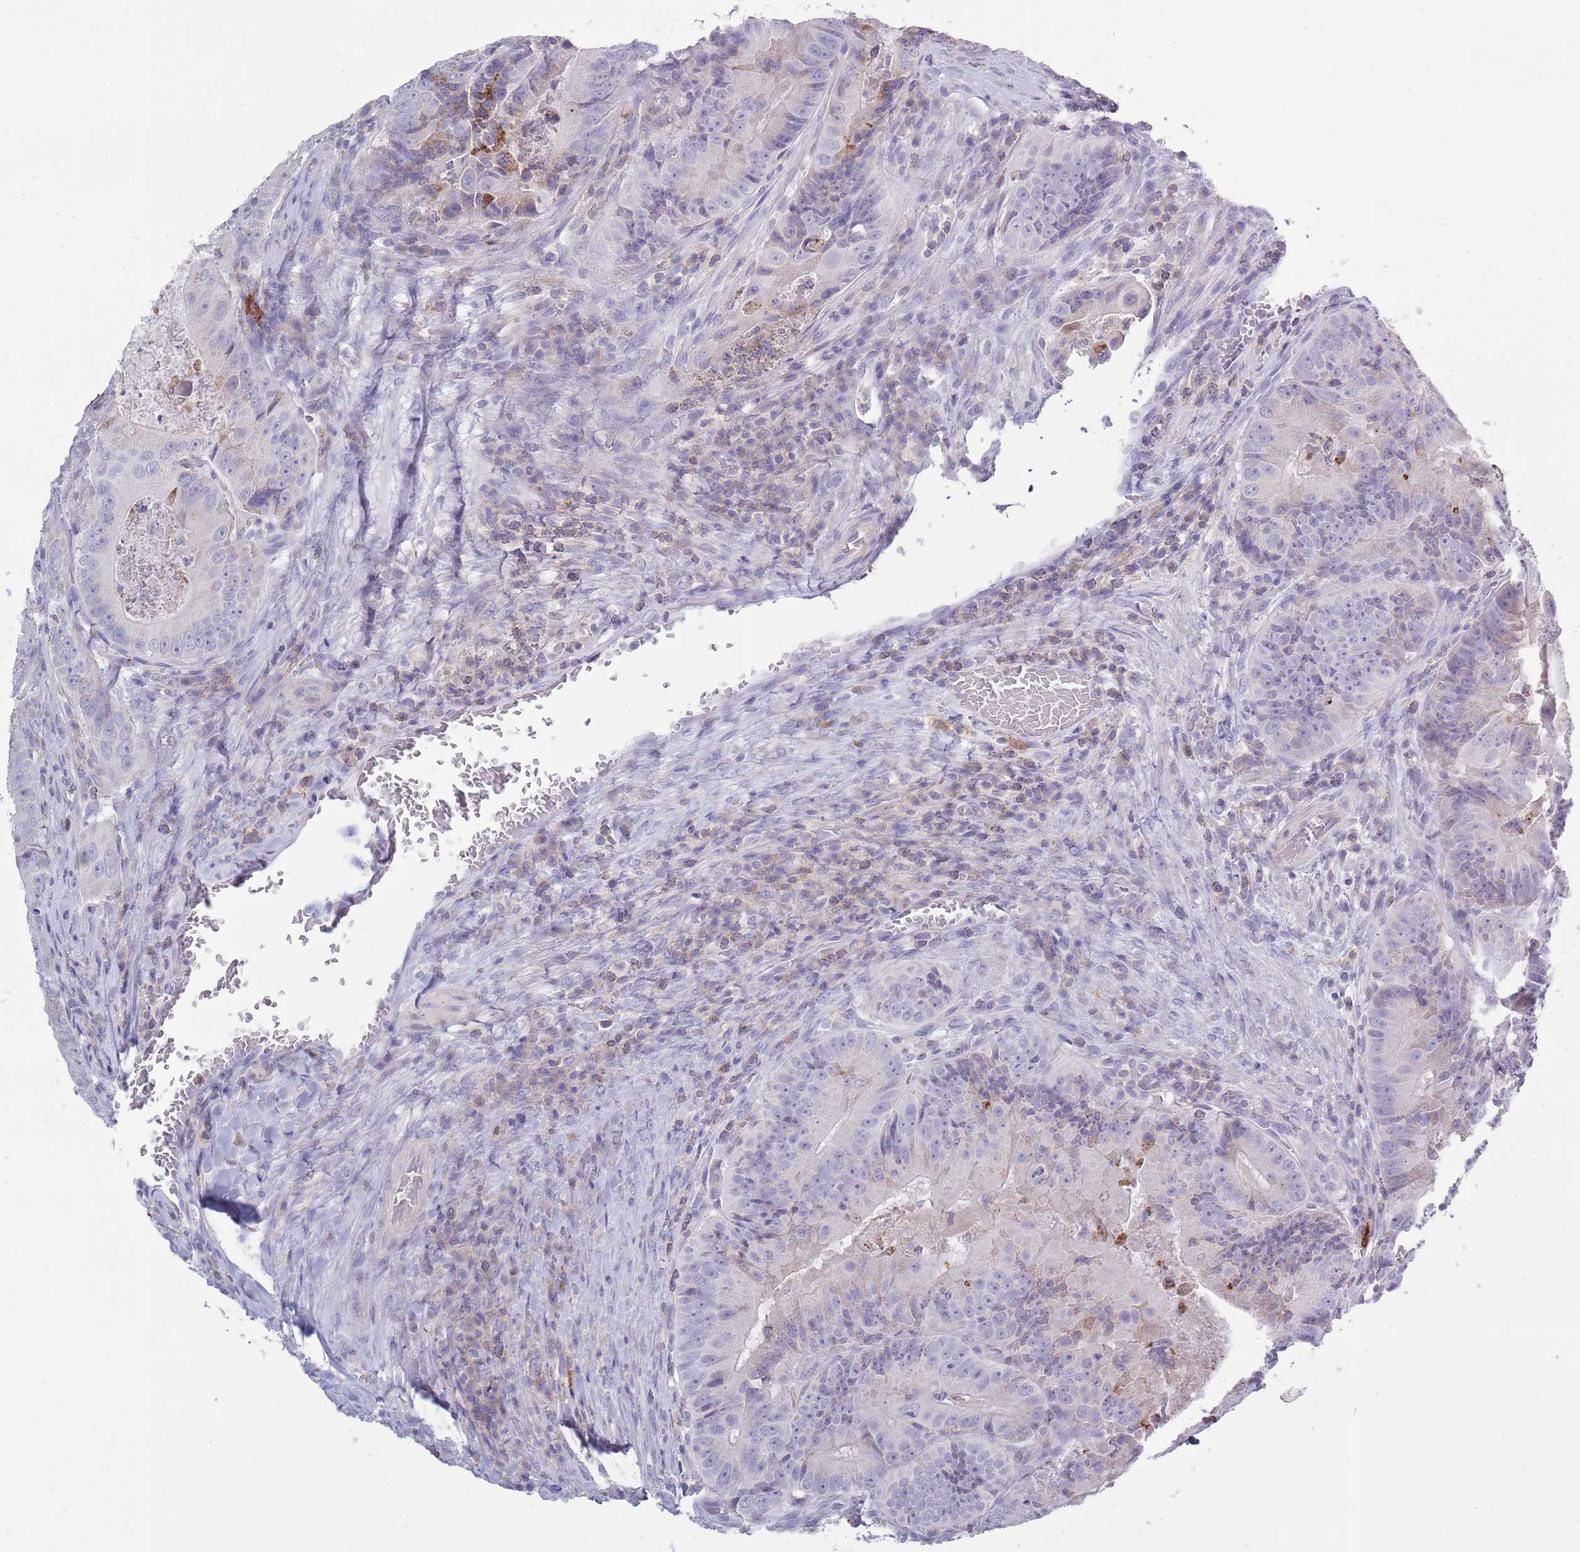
{"staining": {"intensity": "negative", "quantity": "none", "location": "none"}, "tissue": "colorectal cancer", "cell_type": "Tumor cells", "image_type": "cancer", "snomed": [{"axis": "morphology", "description": "Adenocarcinoma, NOS"}, {"axis": "topography", "description": "Colon"}], "caption": "High power microscopy micrograph of an immunohistochemistry photomicrograph of colorectal cancer (adenocarcinoma), revealing no significant expression in tumor cells.", "gene": "ACSBG1", "patient": {"sex": "female", "age": 86}}